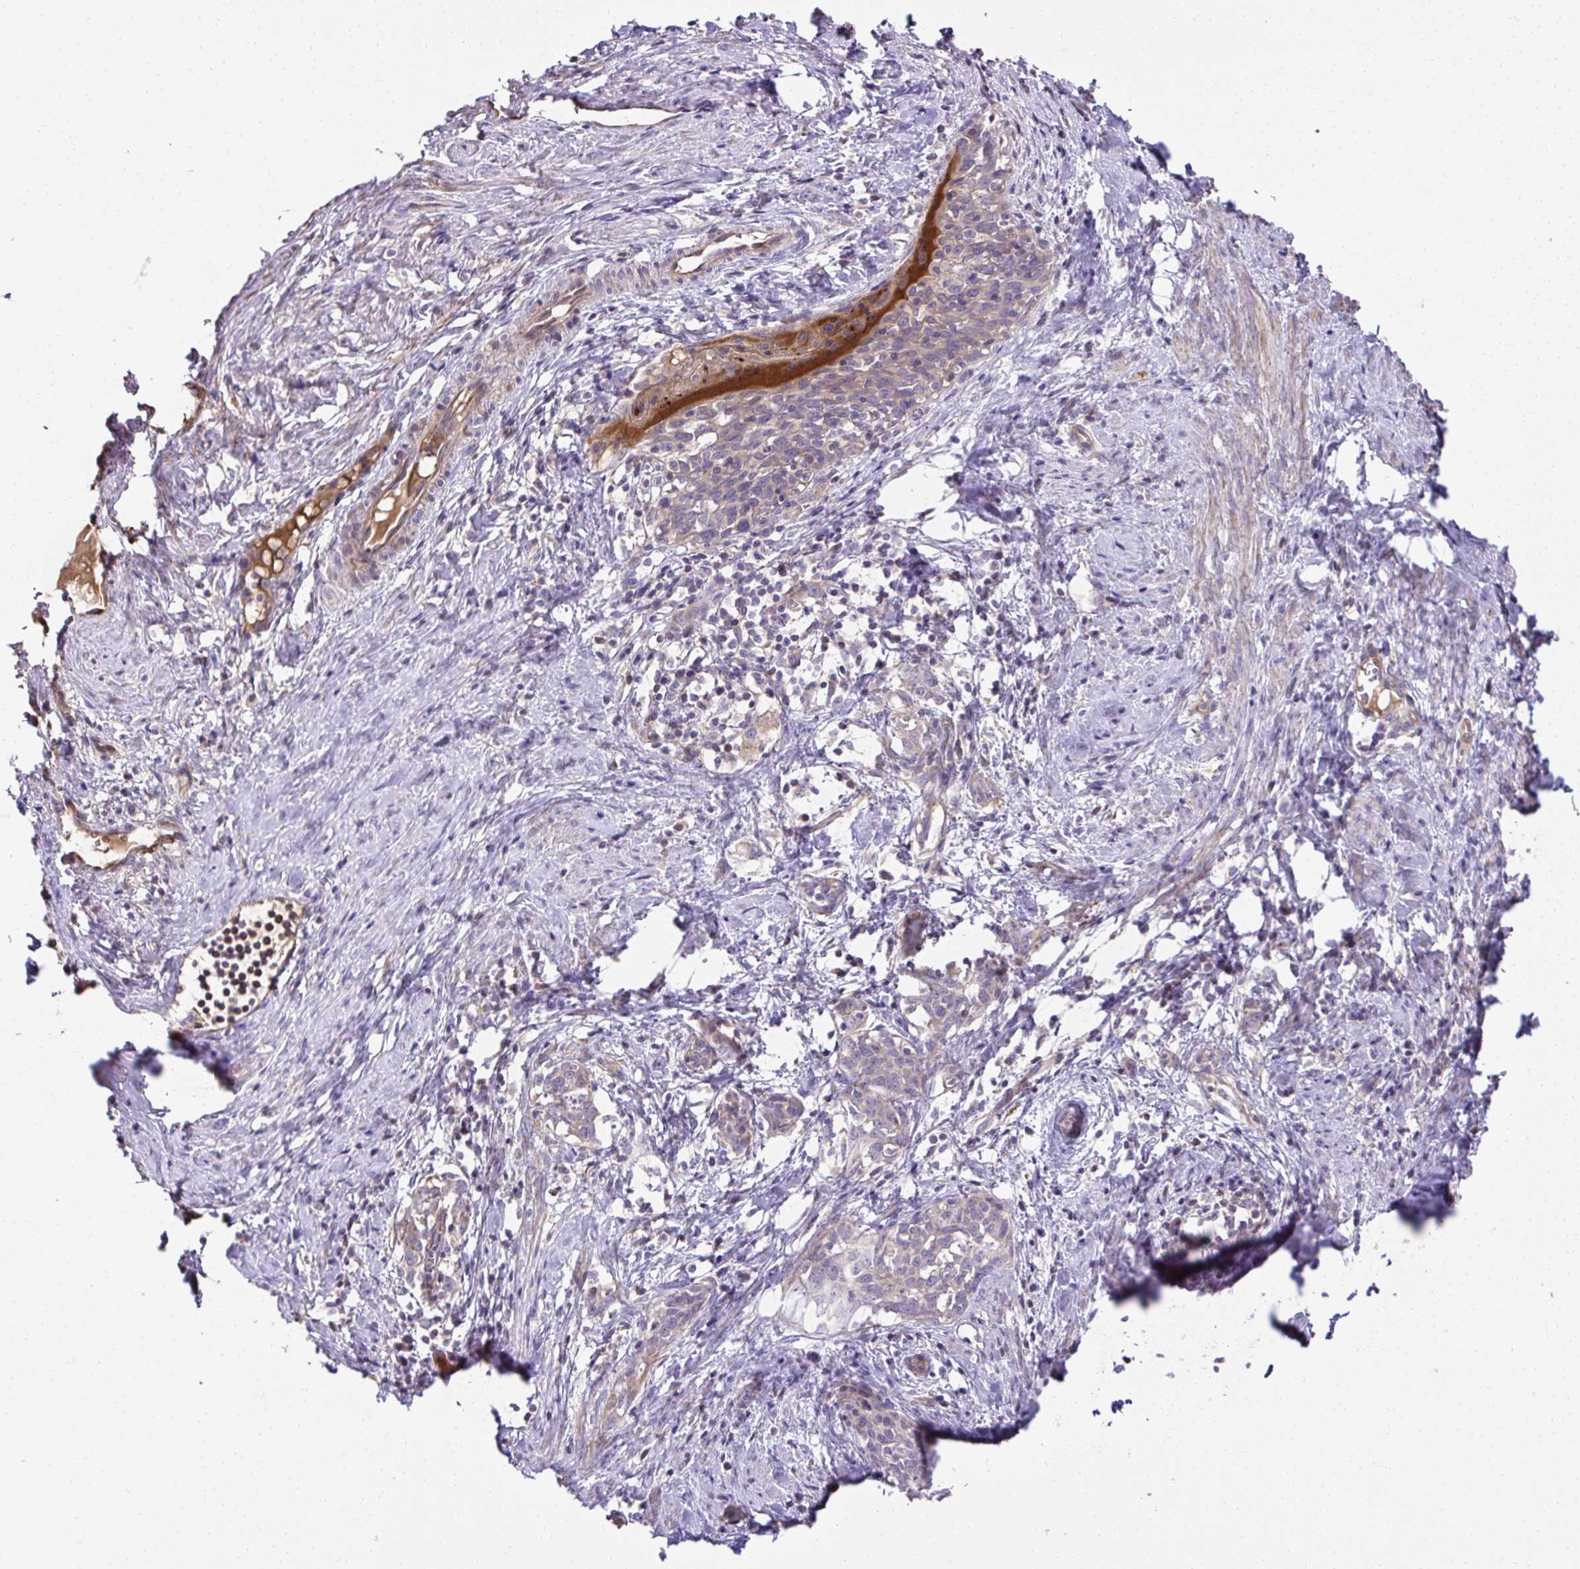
{"staining": {"intensity": "weak", "quantity": "25%-75%", "location": "cytoplasmic/membranous"}, "tissue": "cervical cancer", "cell_type": "Tumor cells", "image_type": "cancer", "snomed": [{"axis": "morphology", "description": "Squamous cell carcinoma, NOS"}, {"axis": "topography", "description": "Cervix"}], "caption": "A photomicrograph of human cervical squamous cell carcinoma stained for a protein displays weak cytoplasmic/membranous brown staining in tumor cells. (DAB = brown stain, brightfield microscopy at high magnification).", "gene": "CCDC85C", "patient": {"sex": "female", "age": 52}}